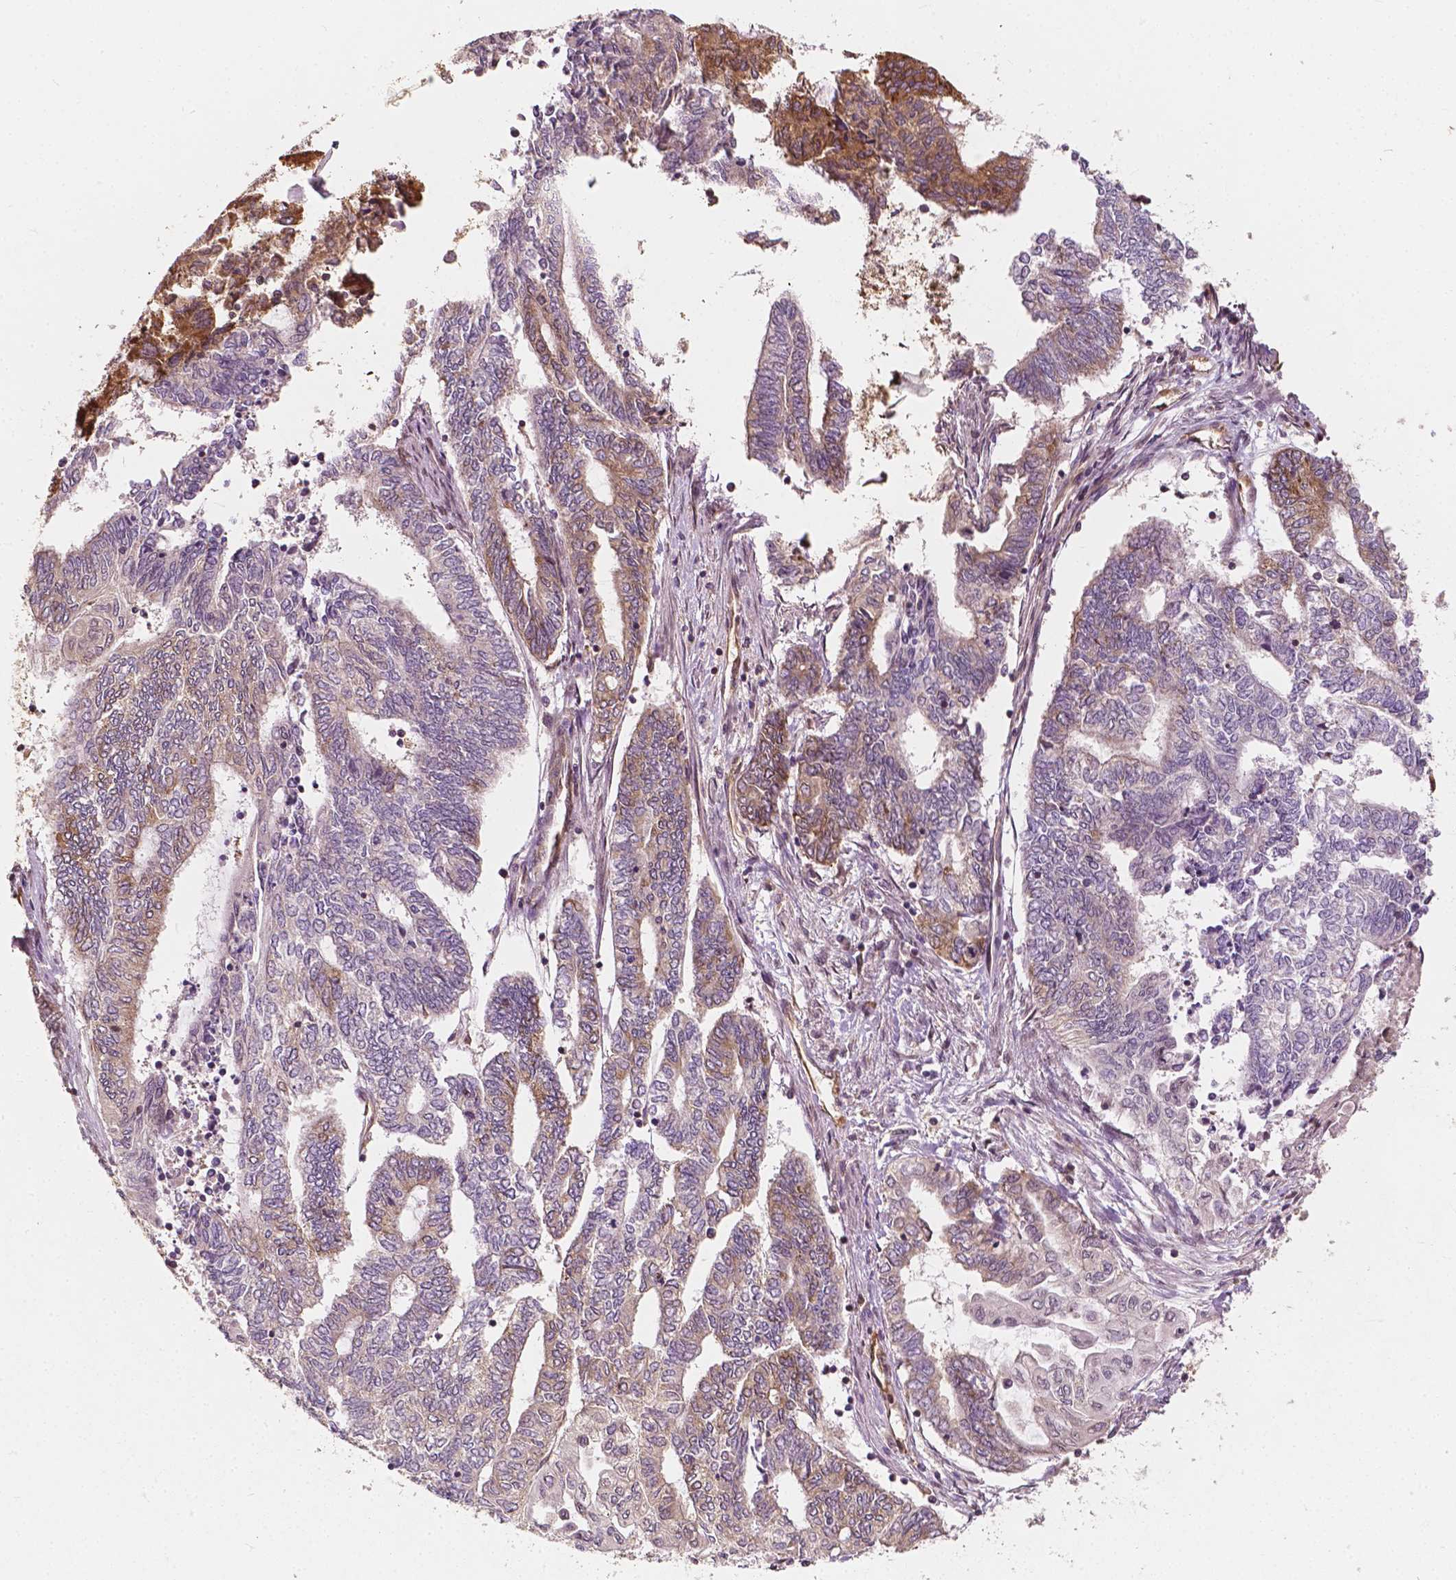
{"staining": {"intensity": "weak", "quantity": "<25%", "location": "cytoplasmic/membranous"}, "tissue": "endometrial cancer", "cell_type": "Tumor cells", "image_type": "cancer", "snomed": [{"axis": "morphology", "description": "Adenocarcinoma, NOS"}, {"axis": "topography", "description": "Uterus"}, {"axis": "topography", "description": "Endometrium"}], "caption": "A high-resolution photomicrograph shows immunohistochemistry staining of endometrial cancer, which demonstrates no significant staining in tumor cells. (Stains: DAB IHC with hematoxylin counter stain, Microscopy: brightfield microscopy at high magnification).", "gene": "G3BP1", "patient": {"sex": "female", "age": 70}}